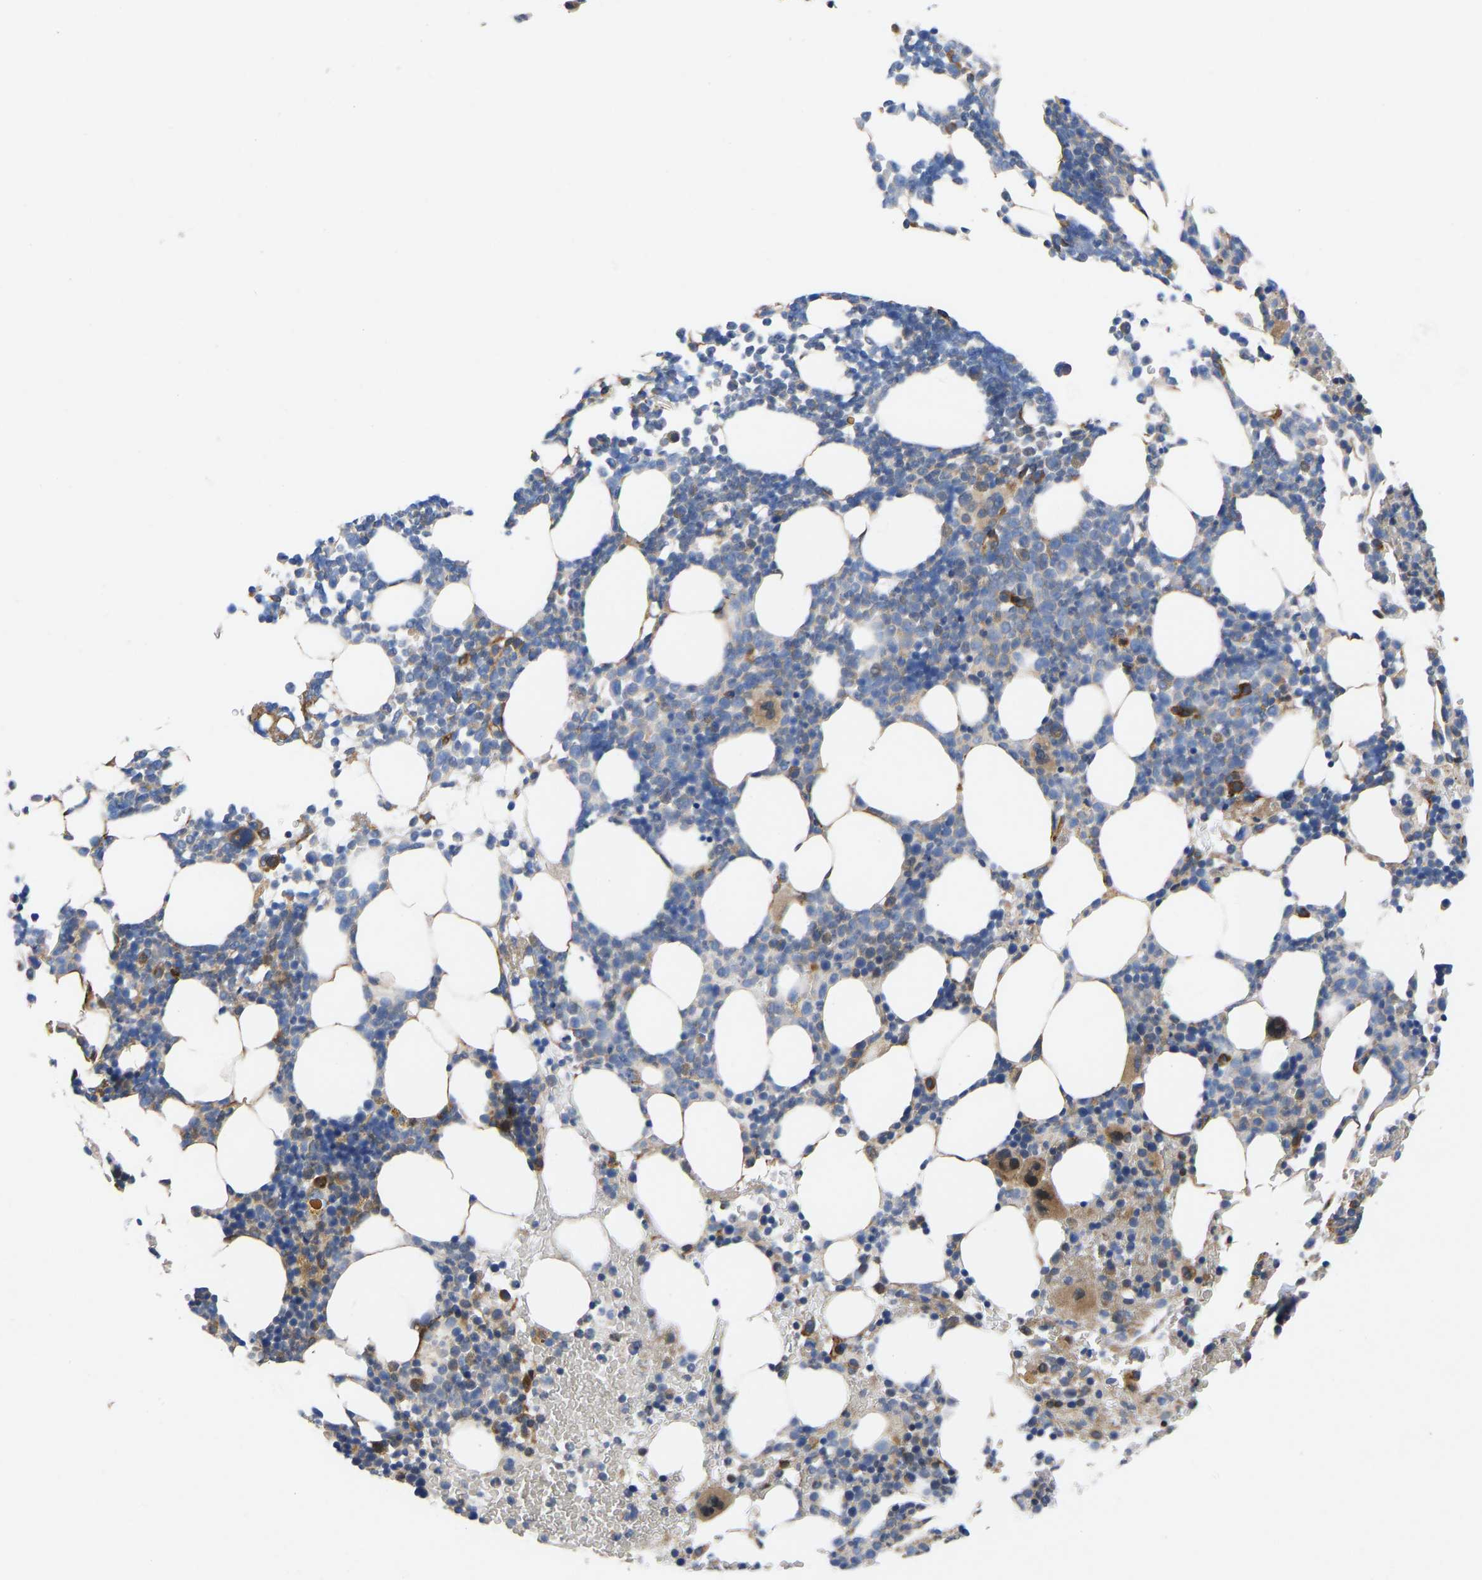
{"staining": {"intensity": "moderate", "quantity": "<25%", "location": "cytoplasmic/membranous"}, "tissue": "bone marrow", "cell_type": "Hematopoietic cells", "image_type": "normal", "snomed": [{"axis": "morphology", "description": "Normal tissue, NOS"}, {"axis": "morphology", "description": "Inflammation, NOS"}, {"axis": "topography", "description": "Bone marrow"}], "caption": "The photomicrograph reveals a brown stain indicating the presence of a protein in the cytoplasmic/membranous of hematopoietic cells in bone marrow.", "gene": "TMEM38B", "patient": {"sex": "female", "age": 67}}